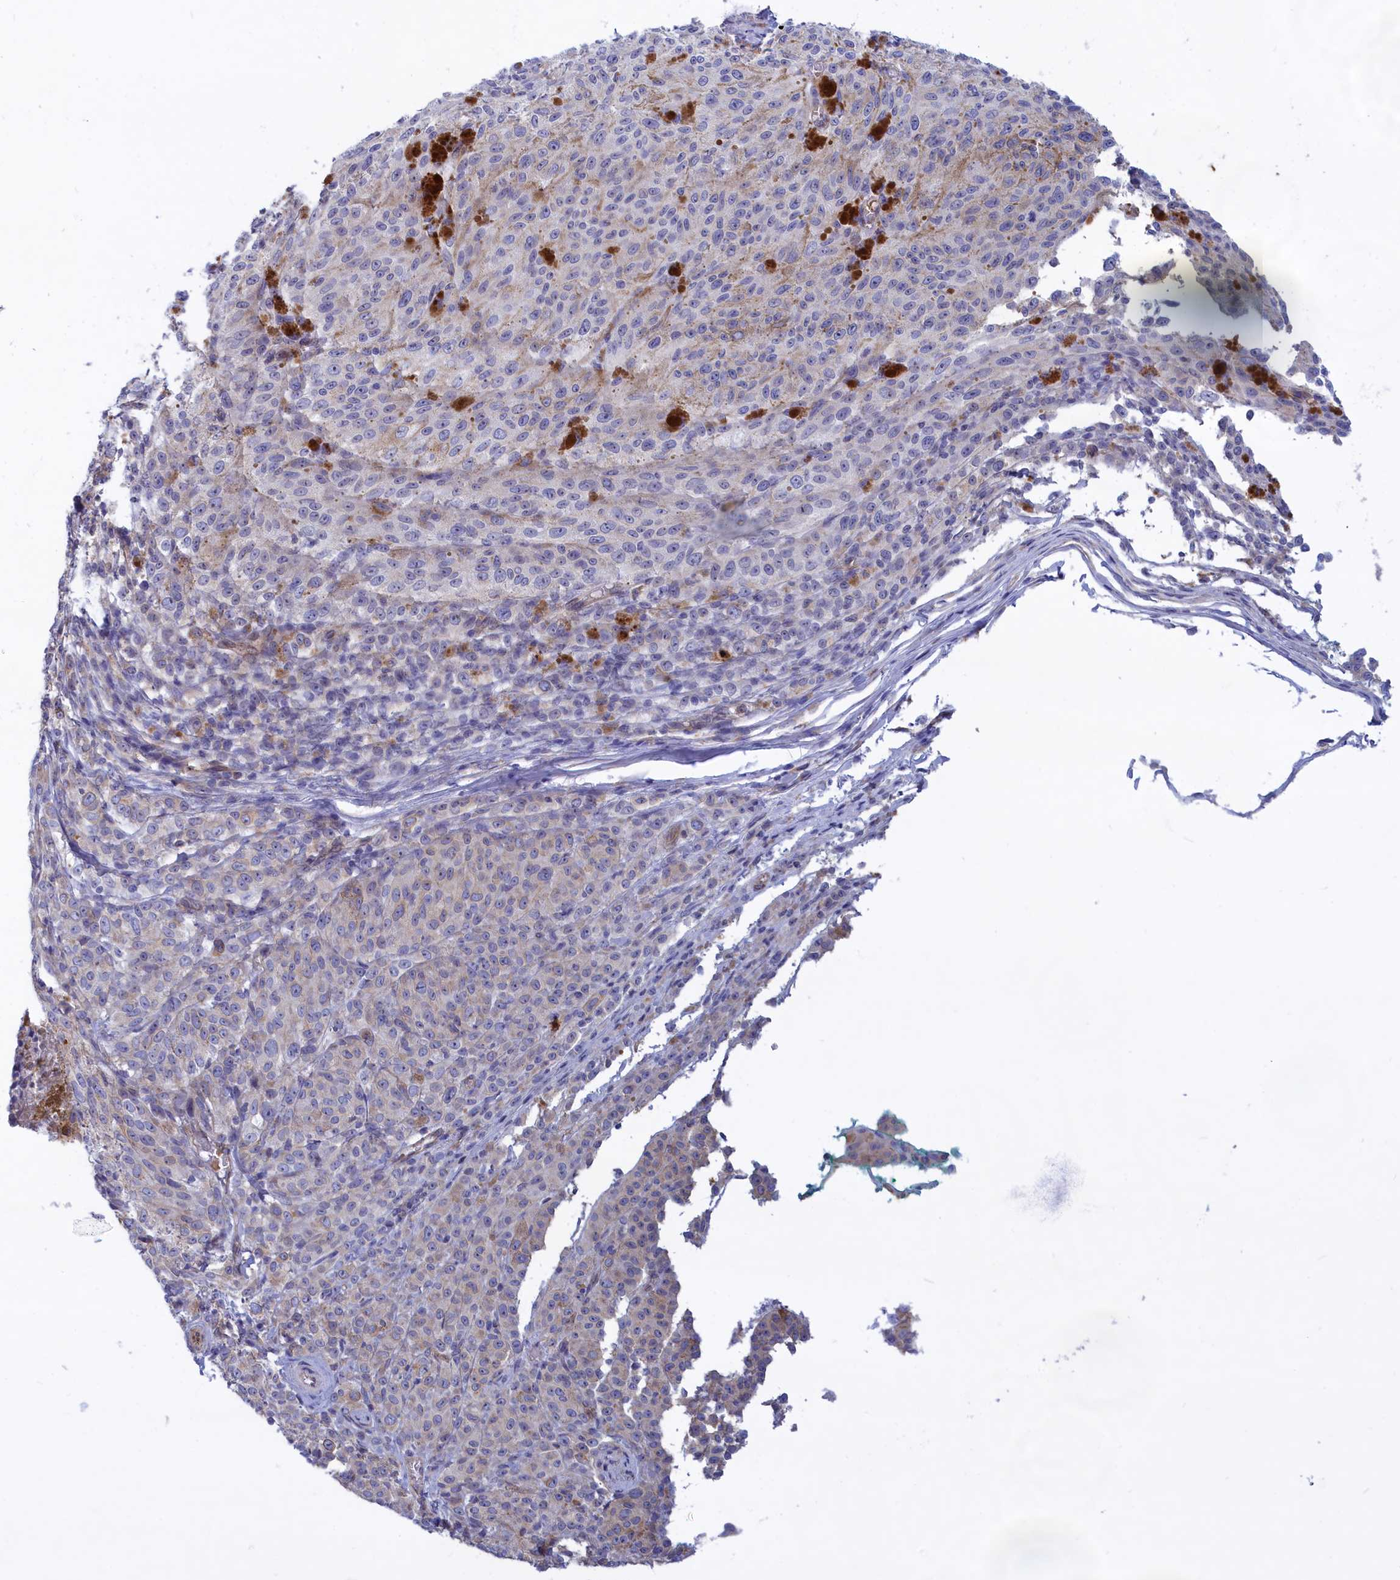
{"staining": {"intensity": "negative", "quantity": "none", "location": "none"}, "tissue": "melanoma", "cell_type": "Tumor cells", "image_type": "cancer", "snomed": [{"axis": "morphology", "description": "Malignant melanoma, NOS"}, {"axis": "topography", "description": "Skin"}], "caption": "DAB immunohistochemical staining of malignant melanoma reveals no significant expression in tumor cells.", "gene": "ABCC12", "patient": {"sex": "female", "age": 52}}